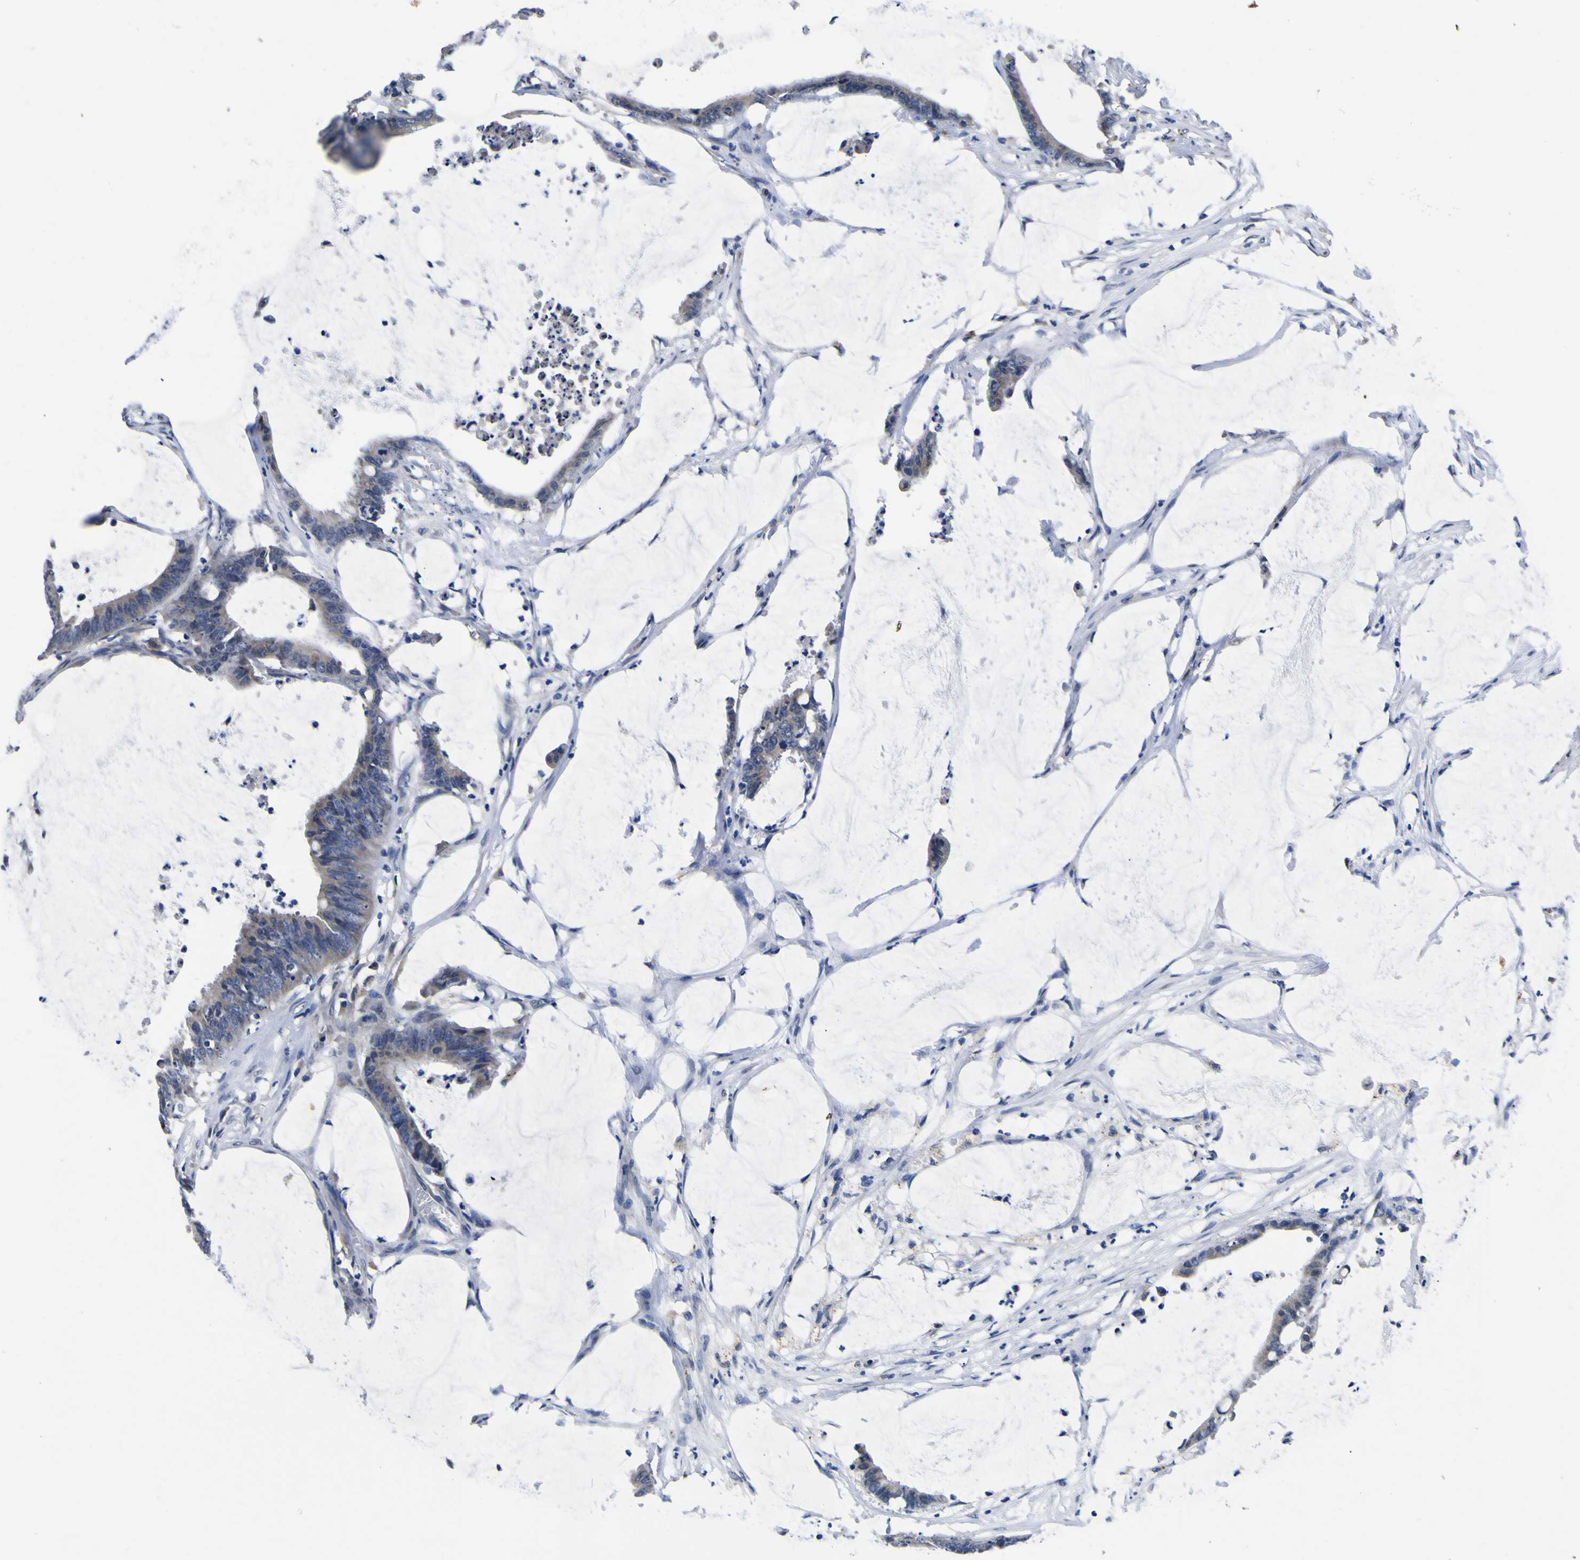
{"staining": {"intensity": "negative", "quantity": "none", "location": "none"}, "tissue": "colorectal cancer", "cell_type": "Tumor cells", "image_type": "cancer", "snomed": [{"axis": "morphology", "description": "Adenocarcinoma, NOS"}, {"axis": "topography", "description": "Rectum"}], "caption": "Colorectal adenocarcinoma was stained to show a protein in brown. There is no significant positivity in tumor cells.", "gene": "IGFLR1", "patient": {"sex": "female", "age": 66}}